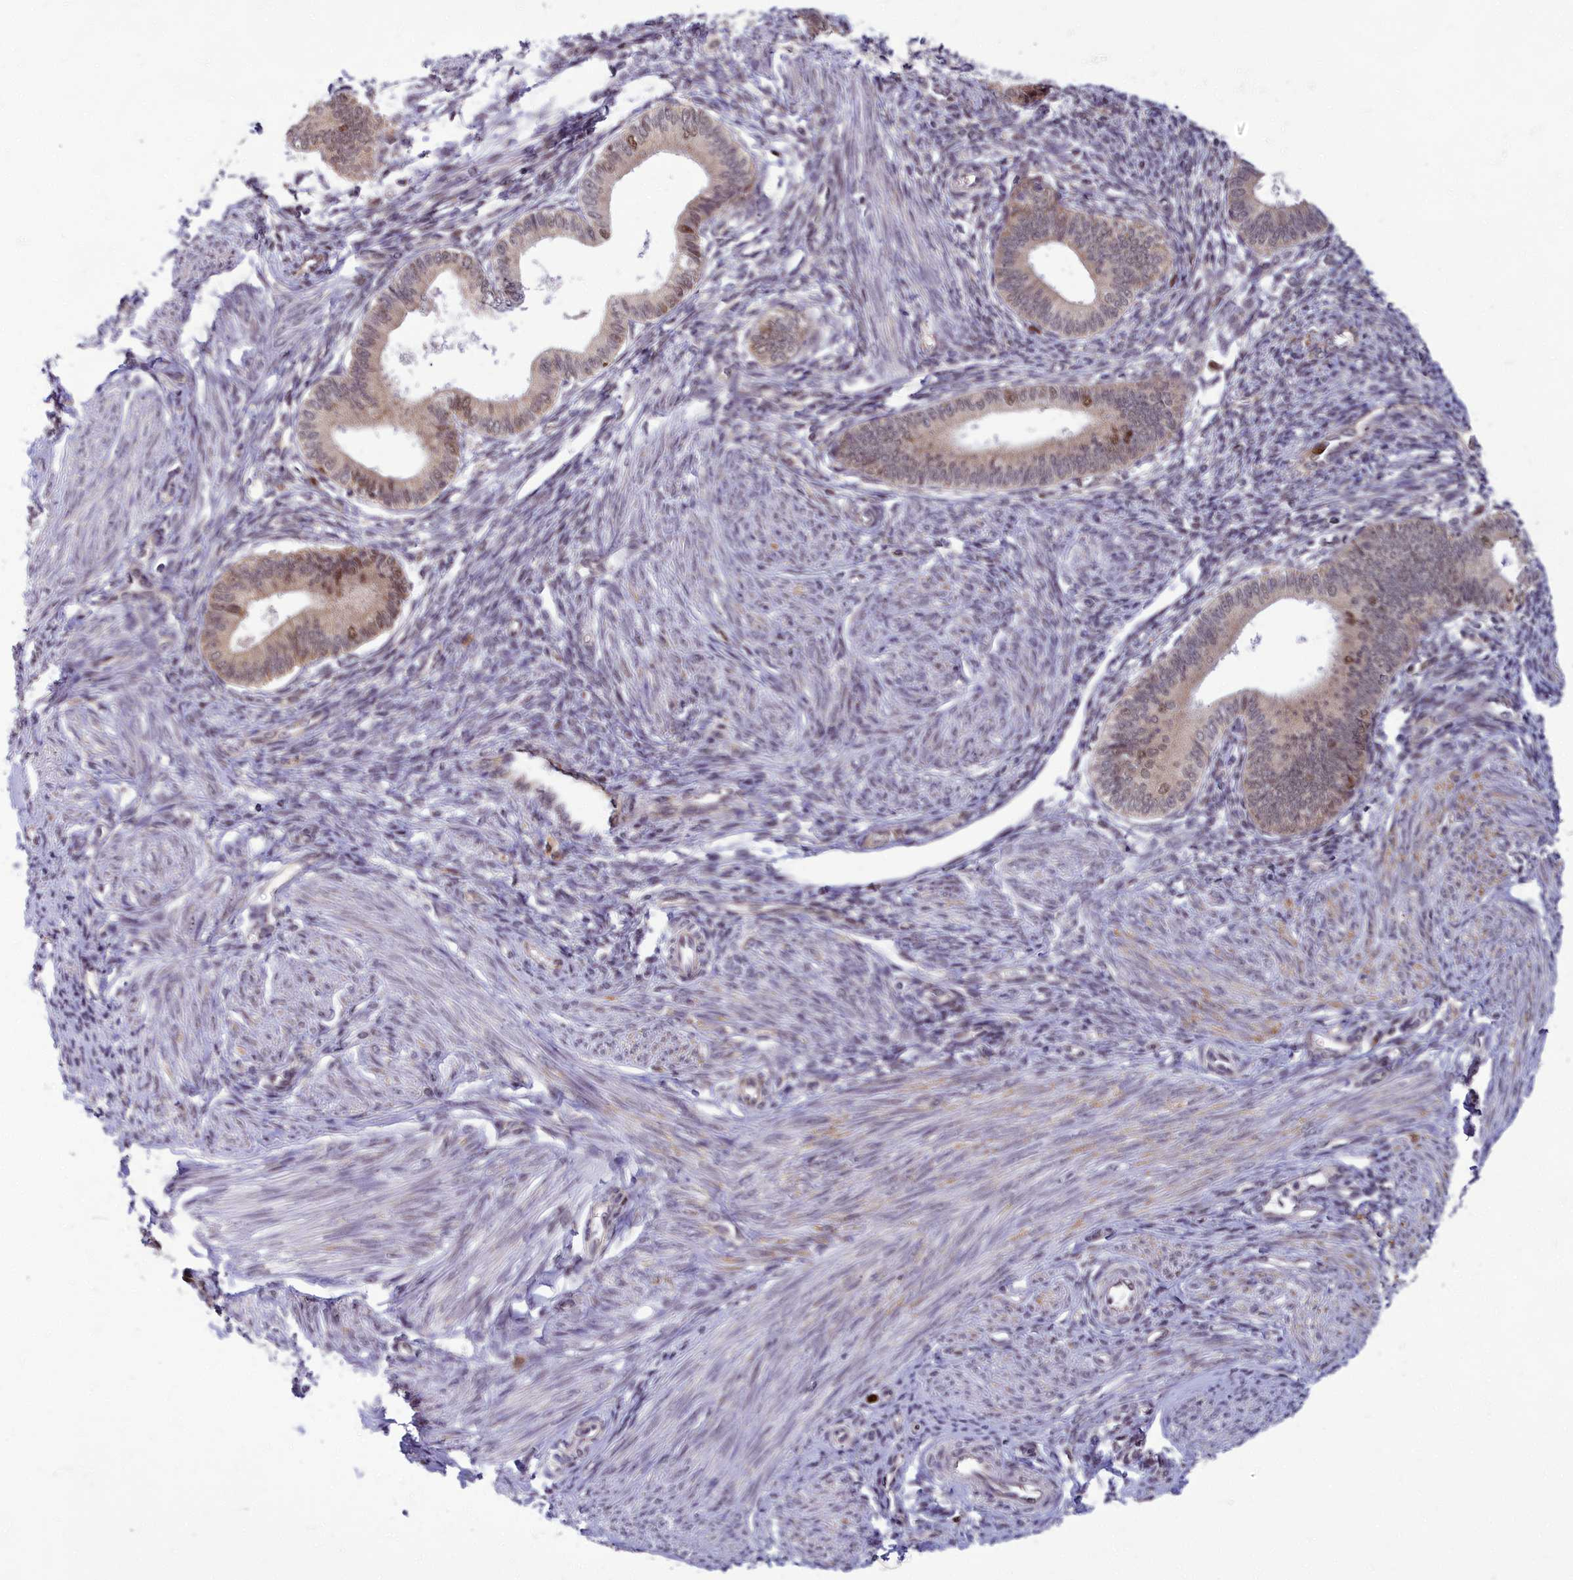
{"staining": {"intensity": "negative", "quantity": "none", "location": "none"}, "tissue": "endometrium", "cell_type": "Cells in endometrial stroma", "image_type": "normal", "snomed": [{"axis": "morphology", "description": "Normal tissue, NOS"}, {"axis": "topography", "description": "Endometrium"}], "caption": "An immunohistochemistry histopathology image of normal endometrium is shown. There is no staining in cells in endometrial stroma of endometrium.", "gene": "EARS2", "patient": {"sex": "female", "age": 46}}